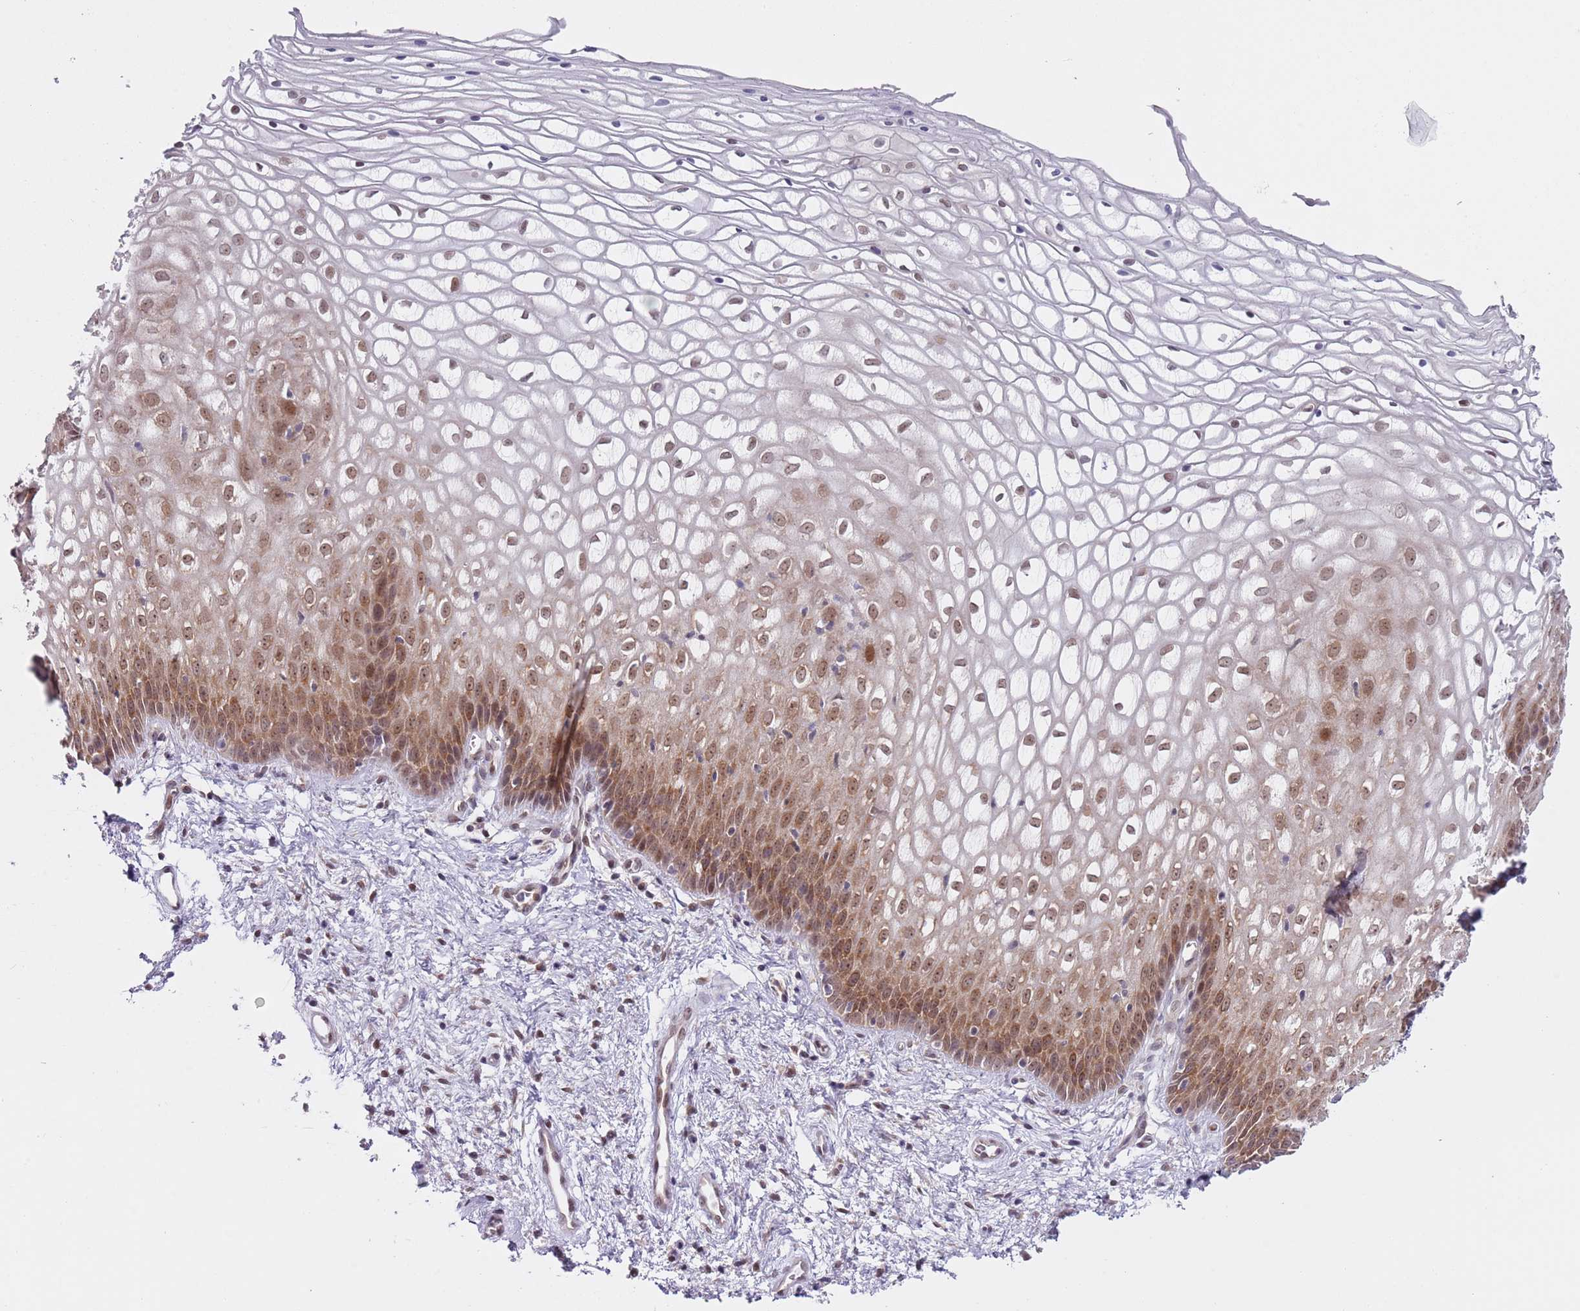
{"staining": {"intensity": "moderate", "quantity": "25%-75%", "location": "nuclear"}, "tissue": "vagina", "cell_type": "Squamous epithelial cells", "image_type": "normal", "snomed": [{"axis": "morphology", "description": "Normal tissue, NOS"}, {"axis": "topography", "description": "Vagina"}], "caption": "About 25%-75% of squamous epithelial cells in normal human vagina exhibit moderate nuclear protein positivity as visualized by brown immunohistochemical staining.", "gene": "SLC25A32", "patient": {"sex": "female", "age": 34}}